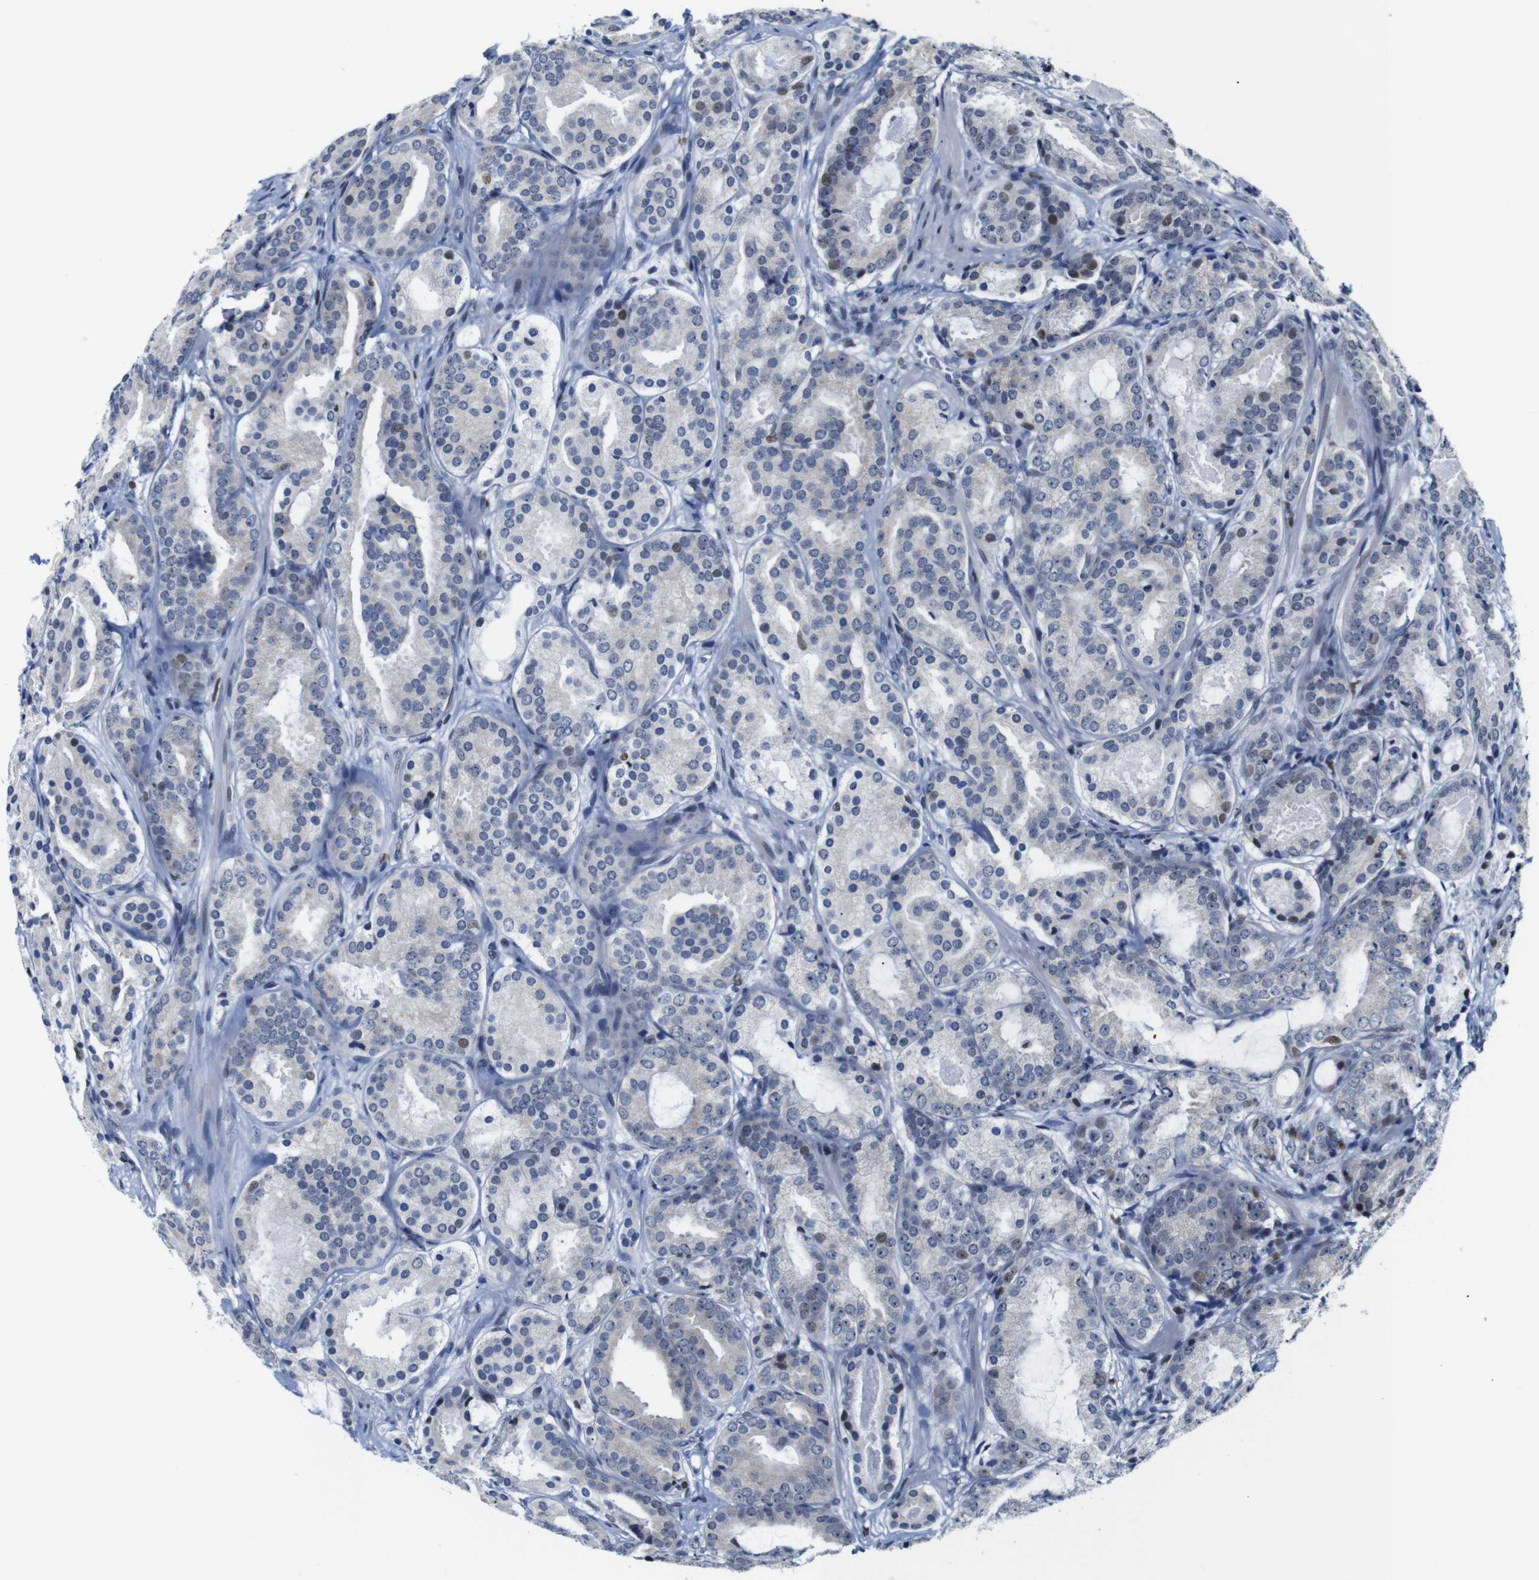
{"staining": {"intensity": "weak", "quantity": "<25%", "location": "nuclear"}, "tissue": "prostate cancer", "cell_type": "Tumor cells", "image_type": "cancer", "snomed": [{"axis": "morphology", "description": "Adenocarcinoma, Low grade"}, {"axis": "topography", "description": "Prostate"}], "caption": "Protein analysis of prostate low-grade adenocarcinoma shows no significant positivity in tumor cells.", "gene": "GATA6", "patient": {"sex": "male", "age": 69}}